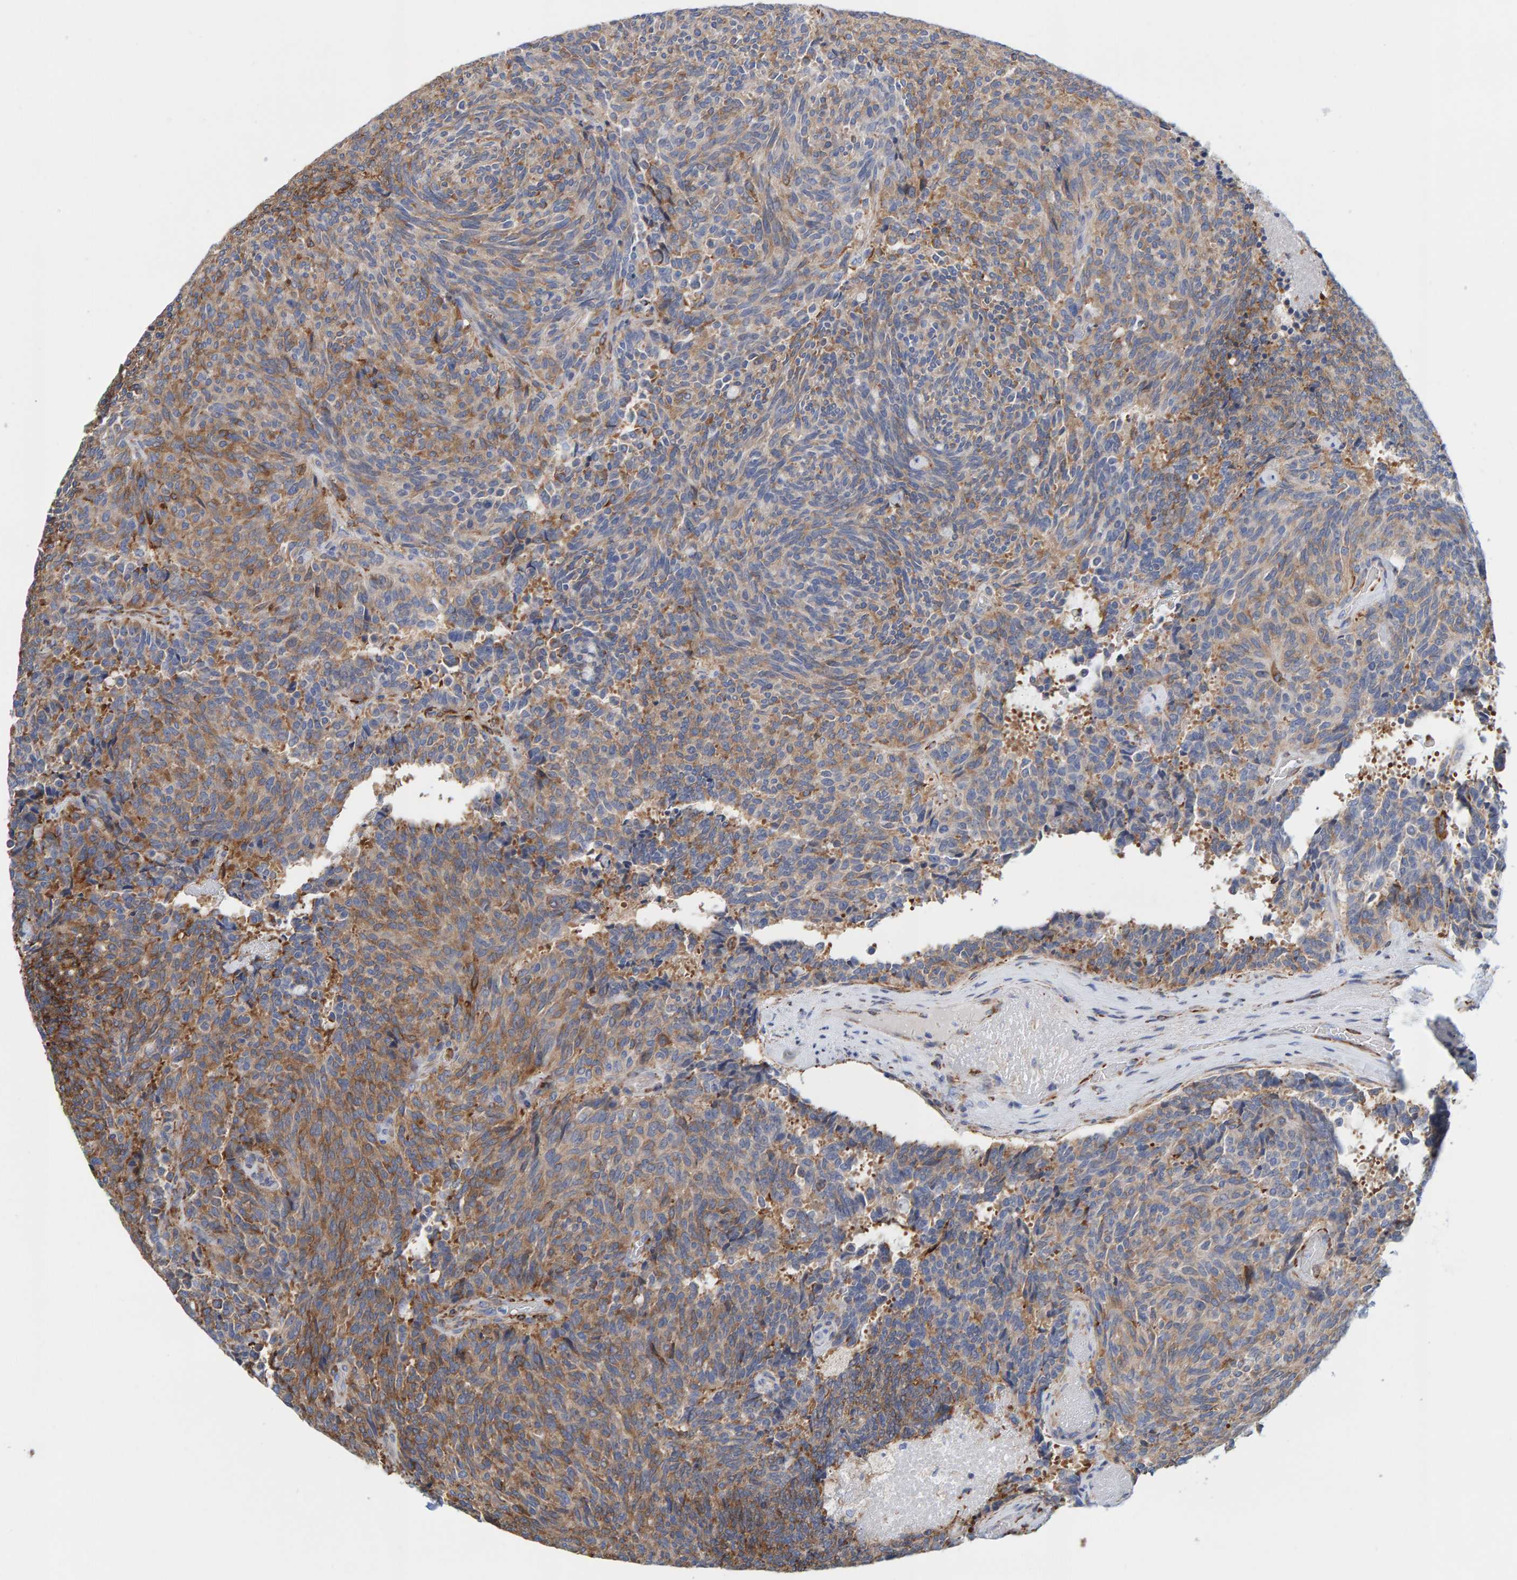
{"staining": {"intensity": "moderate", "quantity": "25%-75%", "location": "cytoplasmic/membranous"}, "tissue": "carcinoid", "cell_type": "Tumor cells", "image_type": "cancer", "snomed": [{"axis": "morphology", "description": "Carcinoid, malignant, NOS"}, {"axis": "topography", "description": "Pancreas"}], "caption": "Carcinoid was stained to show a protein in brown. There is medium levels of moderate cytoplasmic/membranous positivity in approximately 25%-75% of tumor cells.", "gene": "MAP1B", "patient": {"sex": "female", "age": 54}}